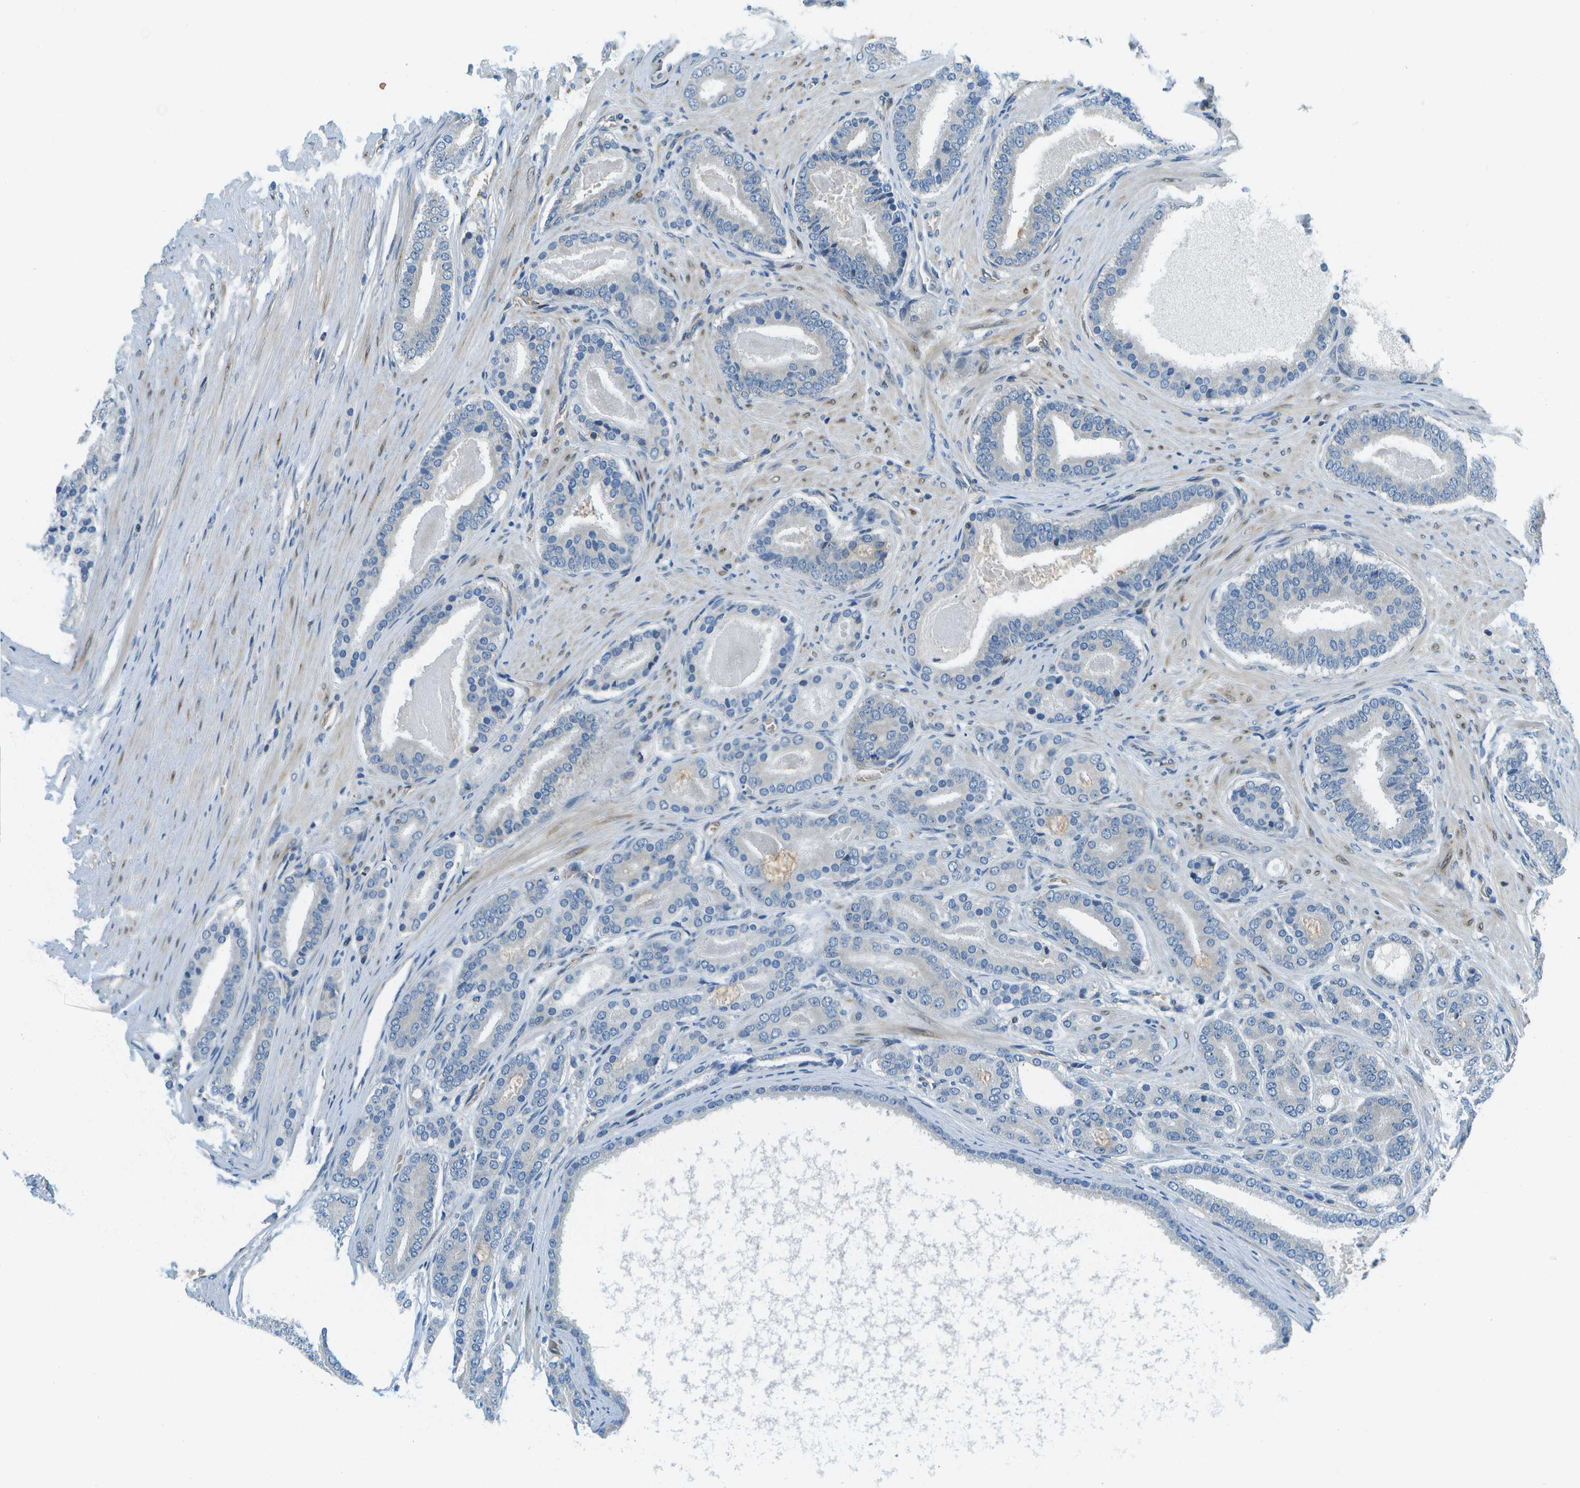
{"staining": {"intensity": "negative", "quantity": "none", "location": "none"}, "tissue": "prostate cancer", "cell_type": "Tumor cells", "image_type": "cancer", "snomed": [{"axis": "morphology", "description": "Adenocarcinoma, High grade"}, {"axis": "topography", "description": "Prostate"}], "caption": "Tumor cells show no significant staining in adenocarcinoma (high-grade) (prostate). Nuclei are stained in blue.", "gene": "CTIF", "patient": {"sex": "male", "age": 60}}